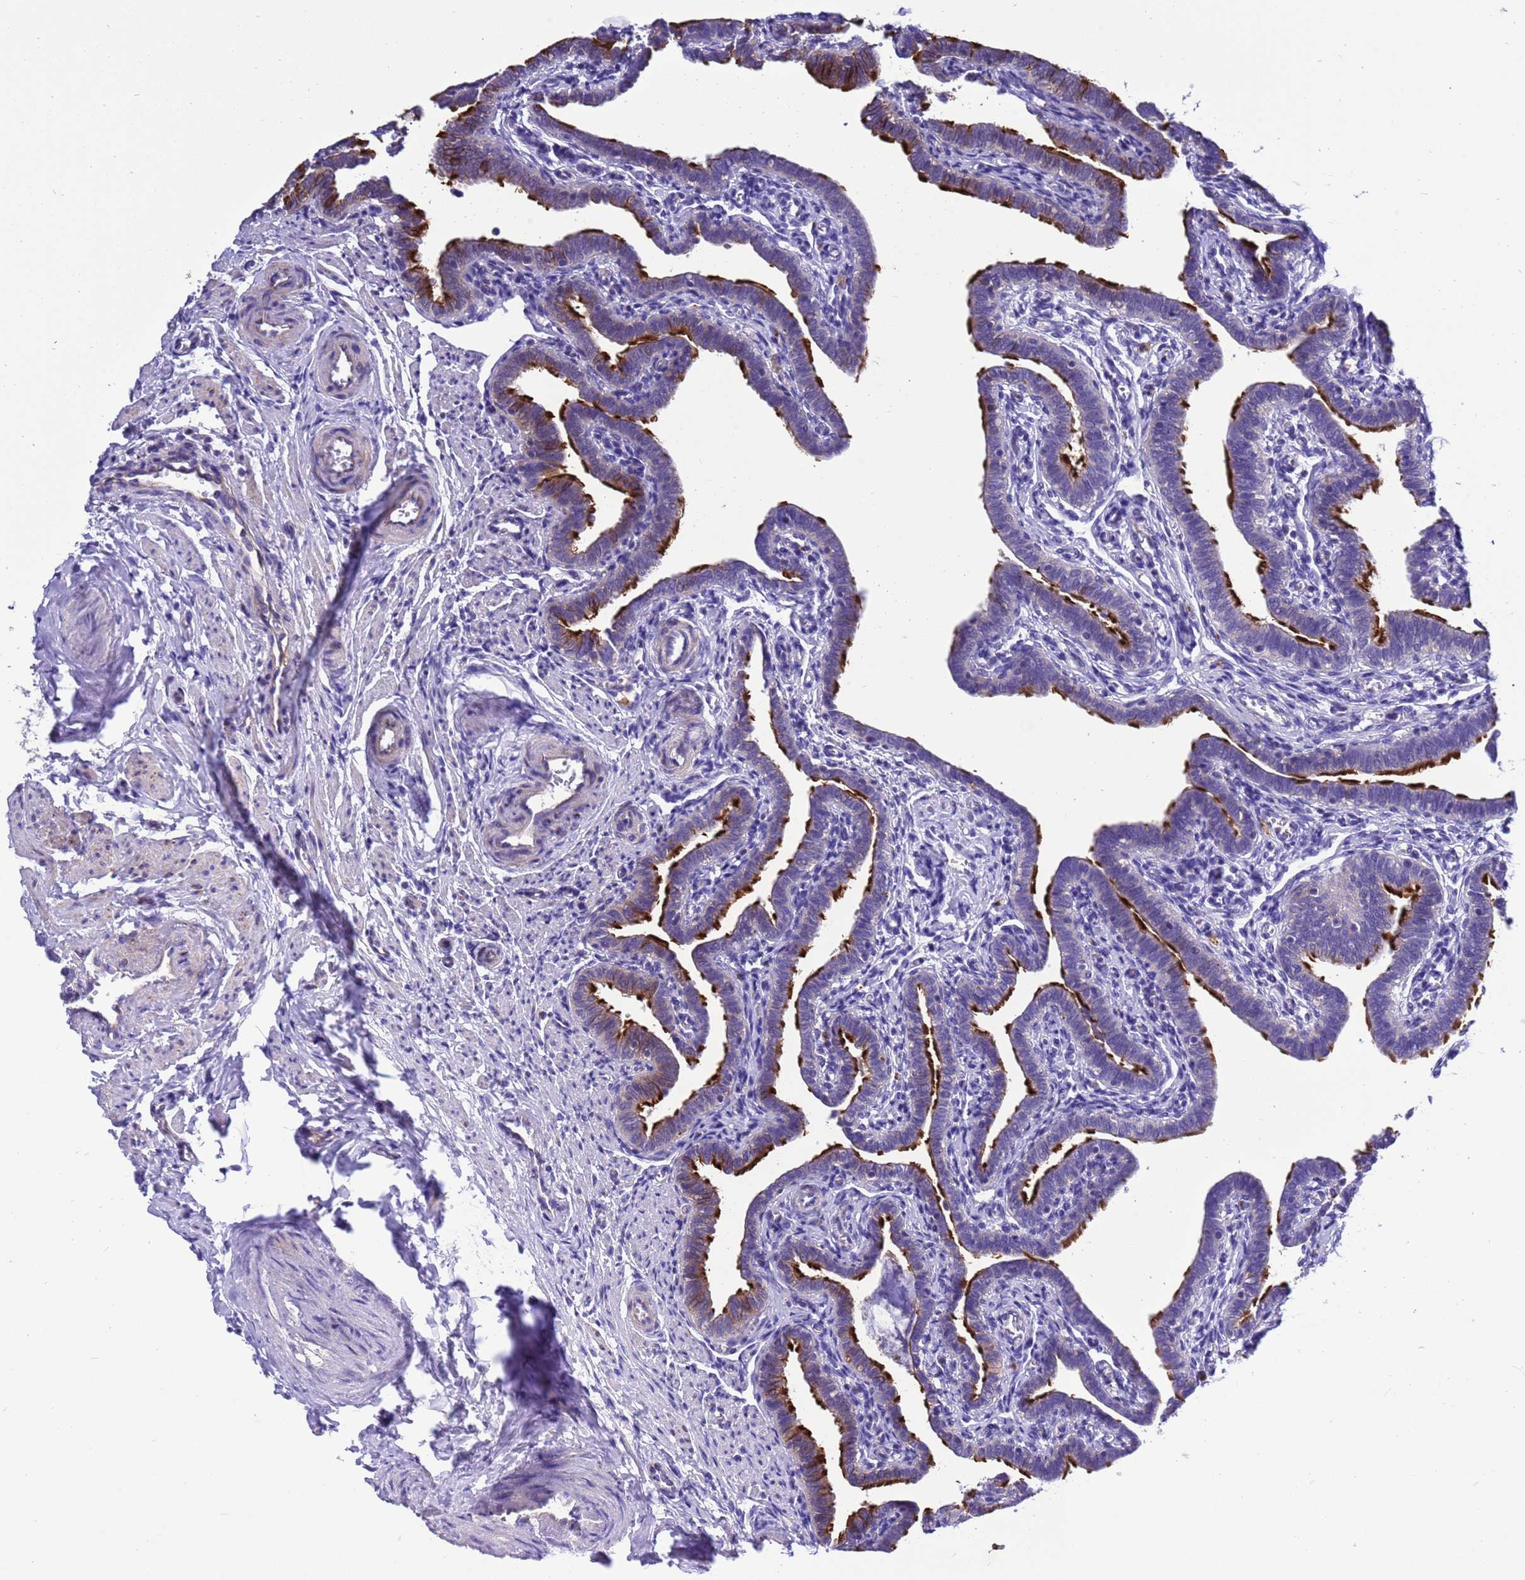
{"staining": {"intensity": "strong", "quantity": "<25%", "location": "cytoplasmic/membranous"}, "tissue": "fallopian tube", "cell_type": "Glandular cells", "image_type": "normal", "snomed": [{"axis": "morphology", "description": "Normal tissue, NOS"}, {"axis": "topography", "description": "Fallopian tube"}], "caption": "IHC of normal fallopian tube displays medium levels of strong cytoplasmic/membranous staining in about <25% of glandular cells. (Stains: DAB (3,3'-diaminobenzidine) in brown, nuclei in blue, Microscopy: brightfield microscopy at high magnification).", "gene": "KICS2", "patient": {"sex": "female", "age": 36}}